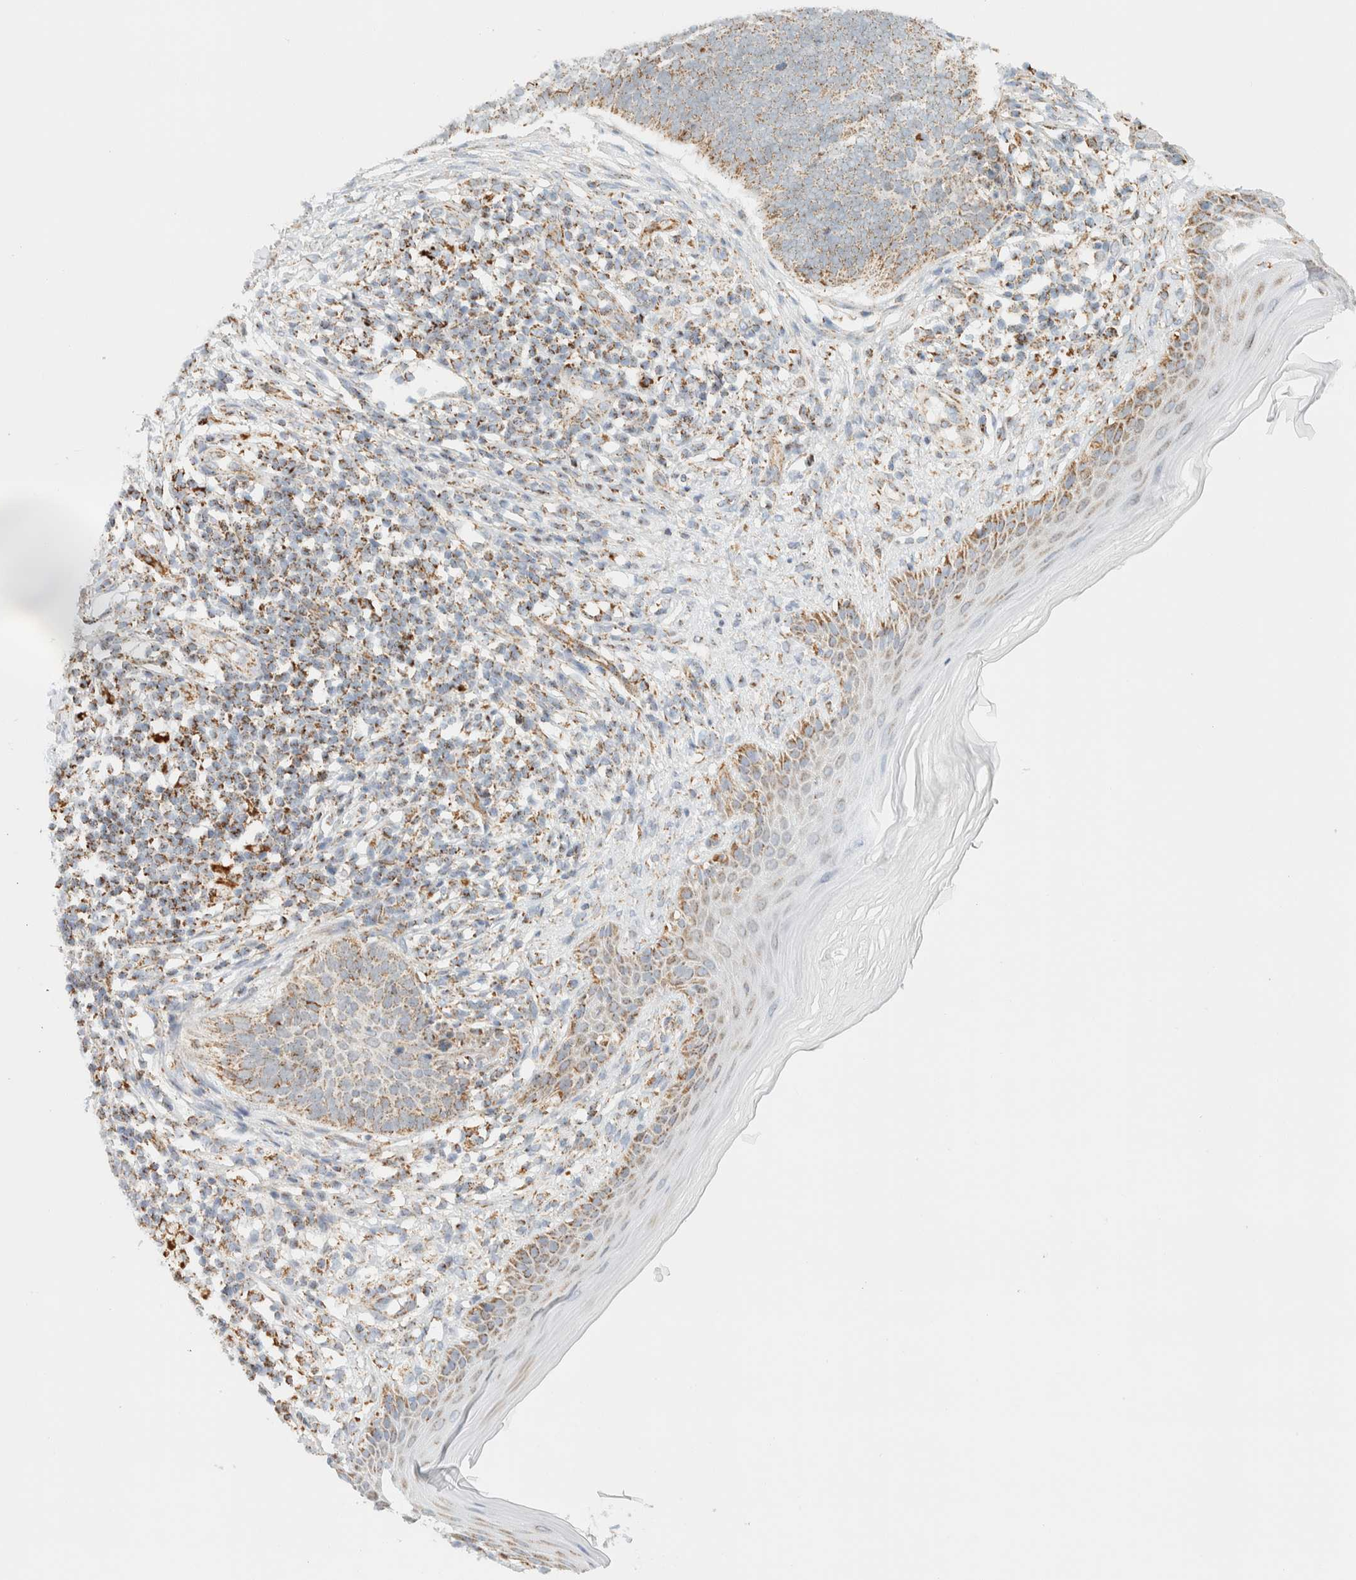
{"staining": {"intensity": "weak", "quantity": ">75%", "location": "cytoplasmic/membranous"}, "tissue": "skin cancer", "cell_type": "Tumor cells", "image_type": "cancer", "snomed": [{"axis": "morphology", "description": "Normal tissue, NOS"}, {"axis": "morphology", "description": "Basal cell carcinoma"}, {"axis": "topography", "description": "Skin"}], "caption": "Skin basal cell carcinoma stained with a protein marker shows weak staining in tumor cells.", "gene": "KIFAP3", "patient": {"sex": "male", "age": 50}}